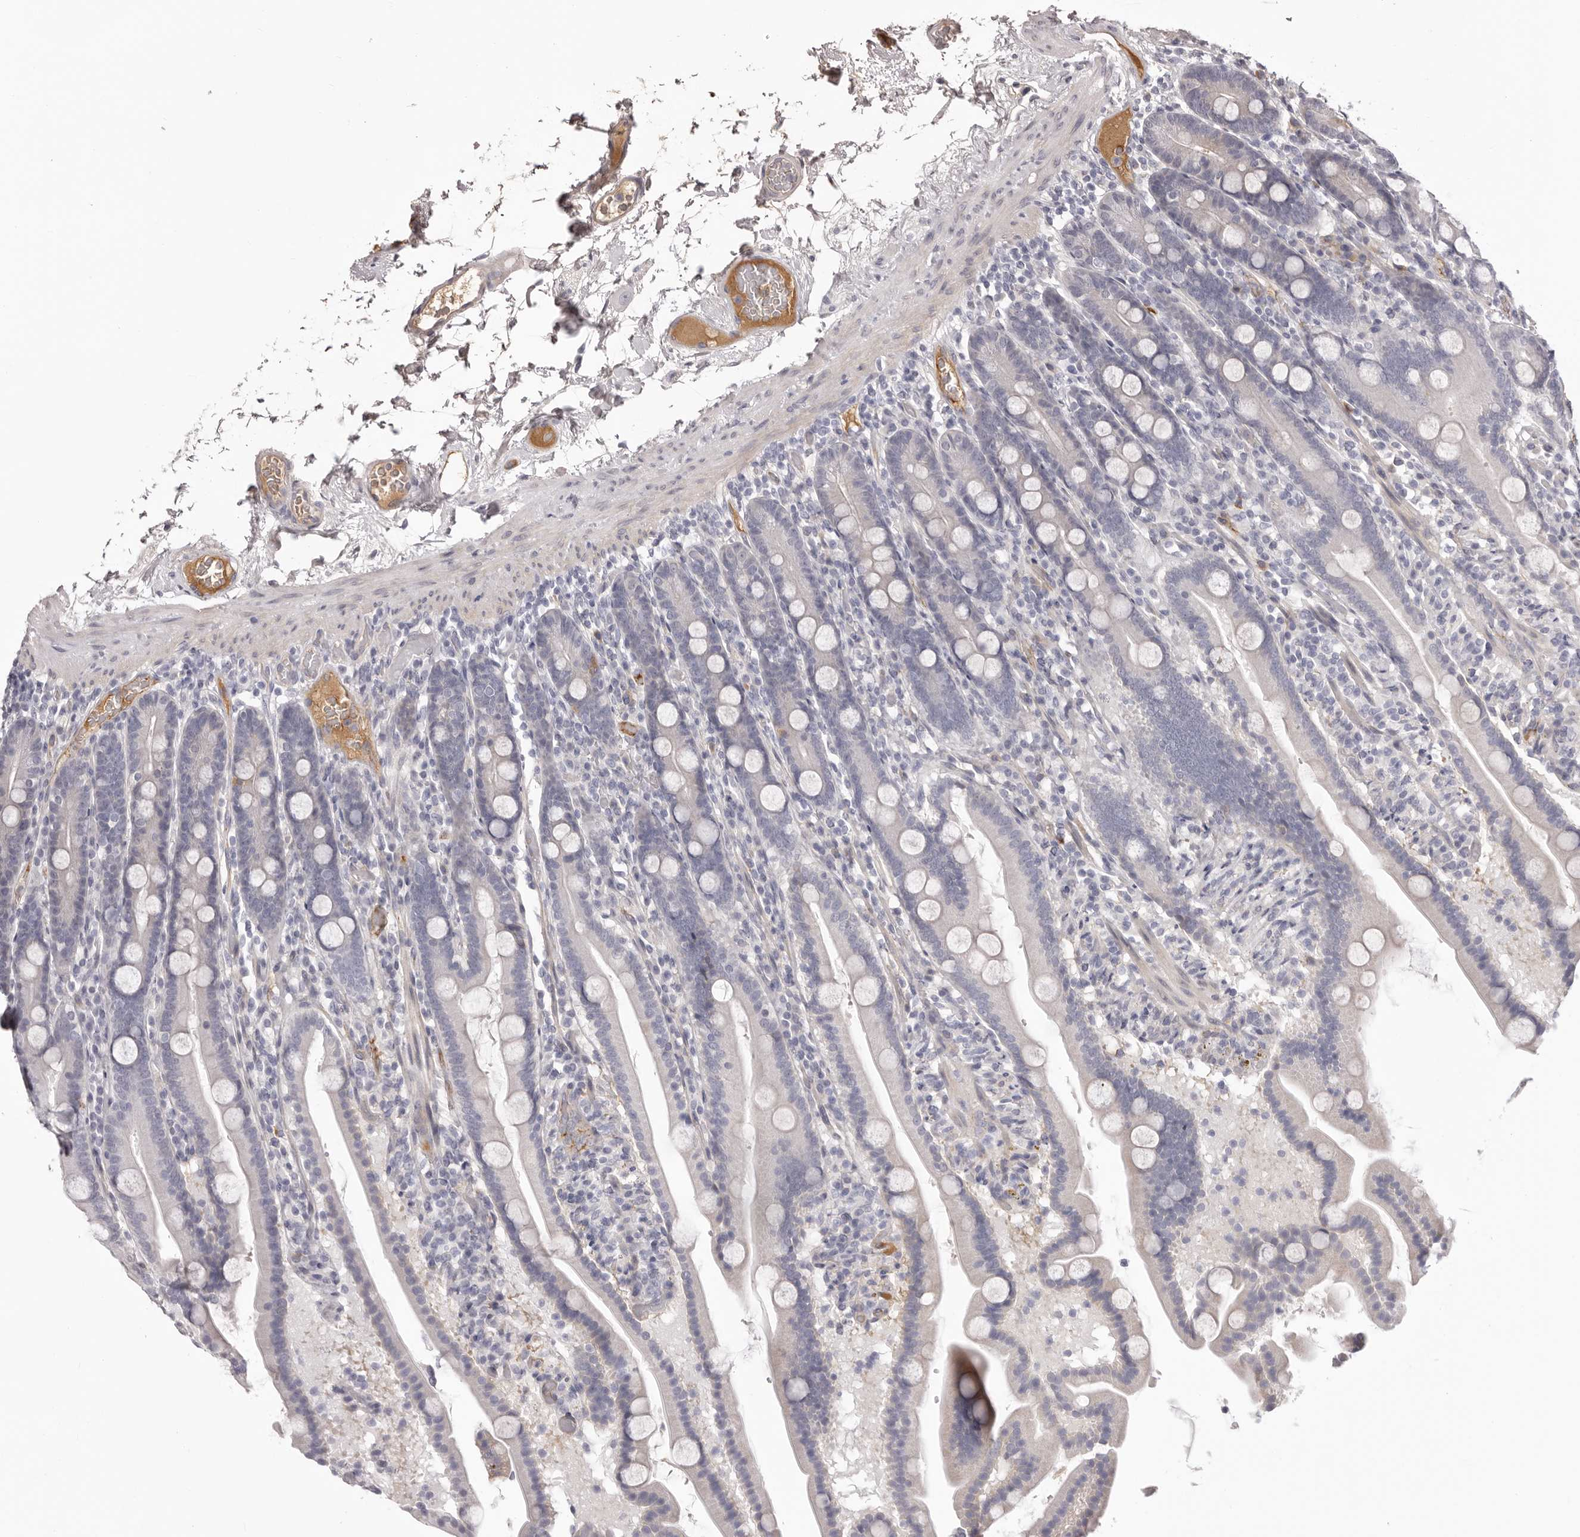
{"staining": {"intensity": "weak", "quantity": "<25%", "location": "cytoplasmic/membranous"}, "tissue": "duodenum", "cell_type": "Glandular cells", "image_type": "normal", "snomed": [{"axis": "morphology", "description": "Normal tissue, NOS"}, {"axis": "topography", "description": "Duodenum"}], "caption": "This is a micrograph of immunohistochemistry staining of normal duodenum, which shows no positivity in glandular cells.", "gene": "OTUD3", "patient": {"sex": "male", "age": 55}}